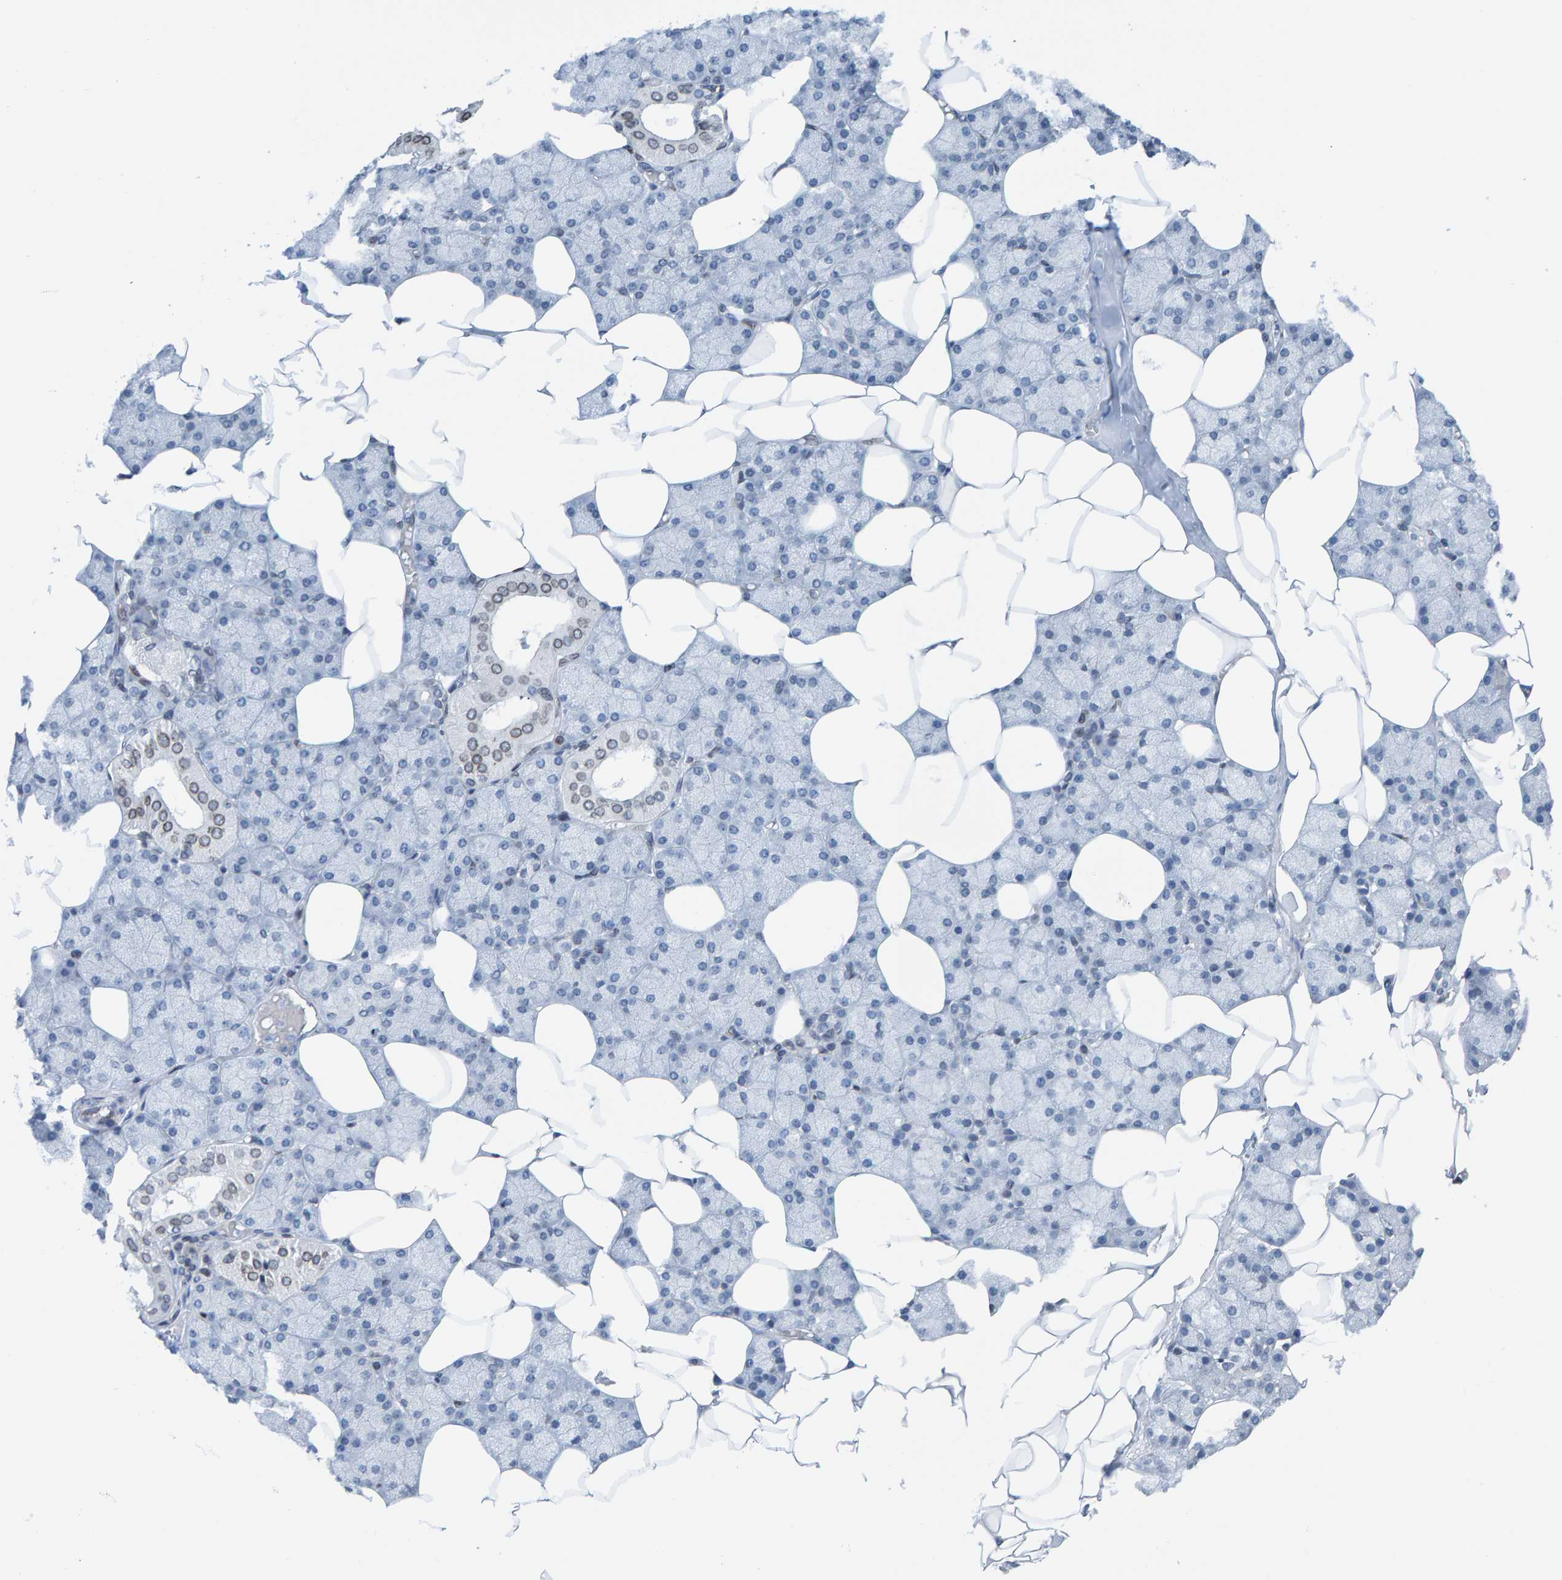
{"staining": {"intensity": "moderate", "quantity": "<25%", "location": "cytoplasmic/membranous,nuclear"}, "tissue": "salivary gland", "cell_type": "Glandular cells", "image_type": "normal", "snomed": [{"axis": "morphology", "description": "Normal tissue, NOS"}, {"axis": "topography", "description": "Salivary gland"}], "caption": "Immunohistochemical staining of benign human salivary gland displays <25% levels of moderate cytoplasmic/membranous,nuclear protein expression in approximately <25% of glandular cells.", "gene": "LMNB2", "patient": {"sex": "male", "age": 62}}